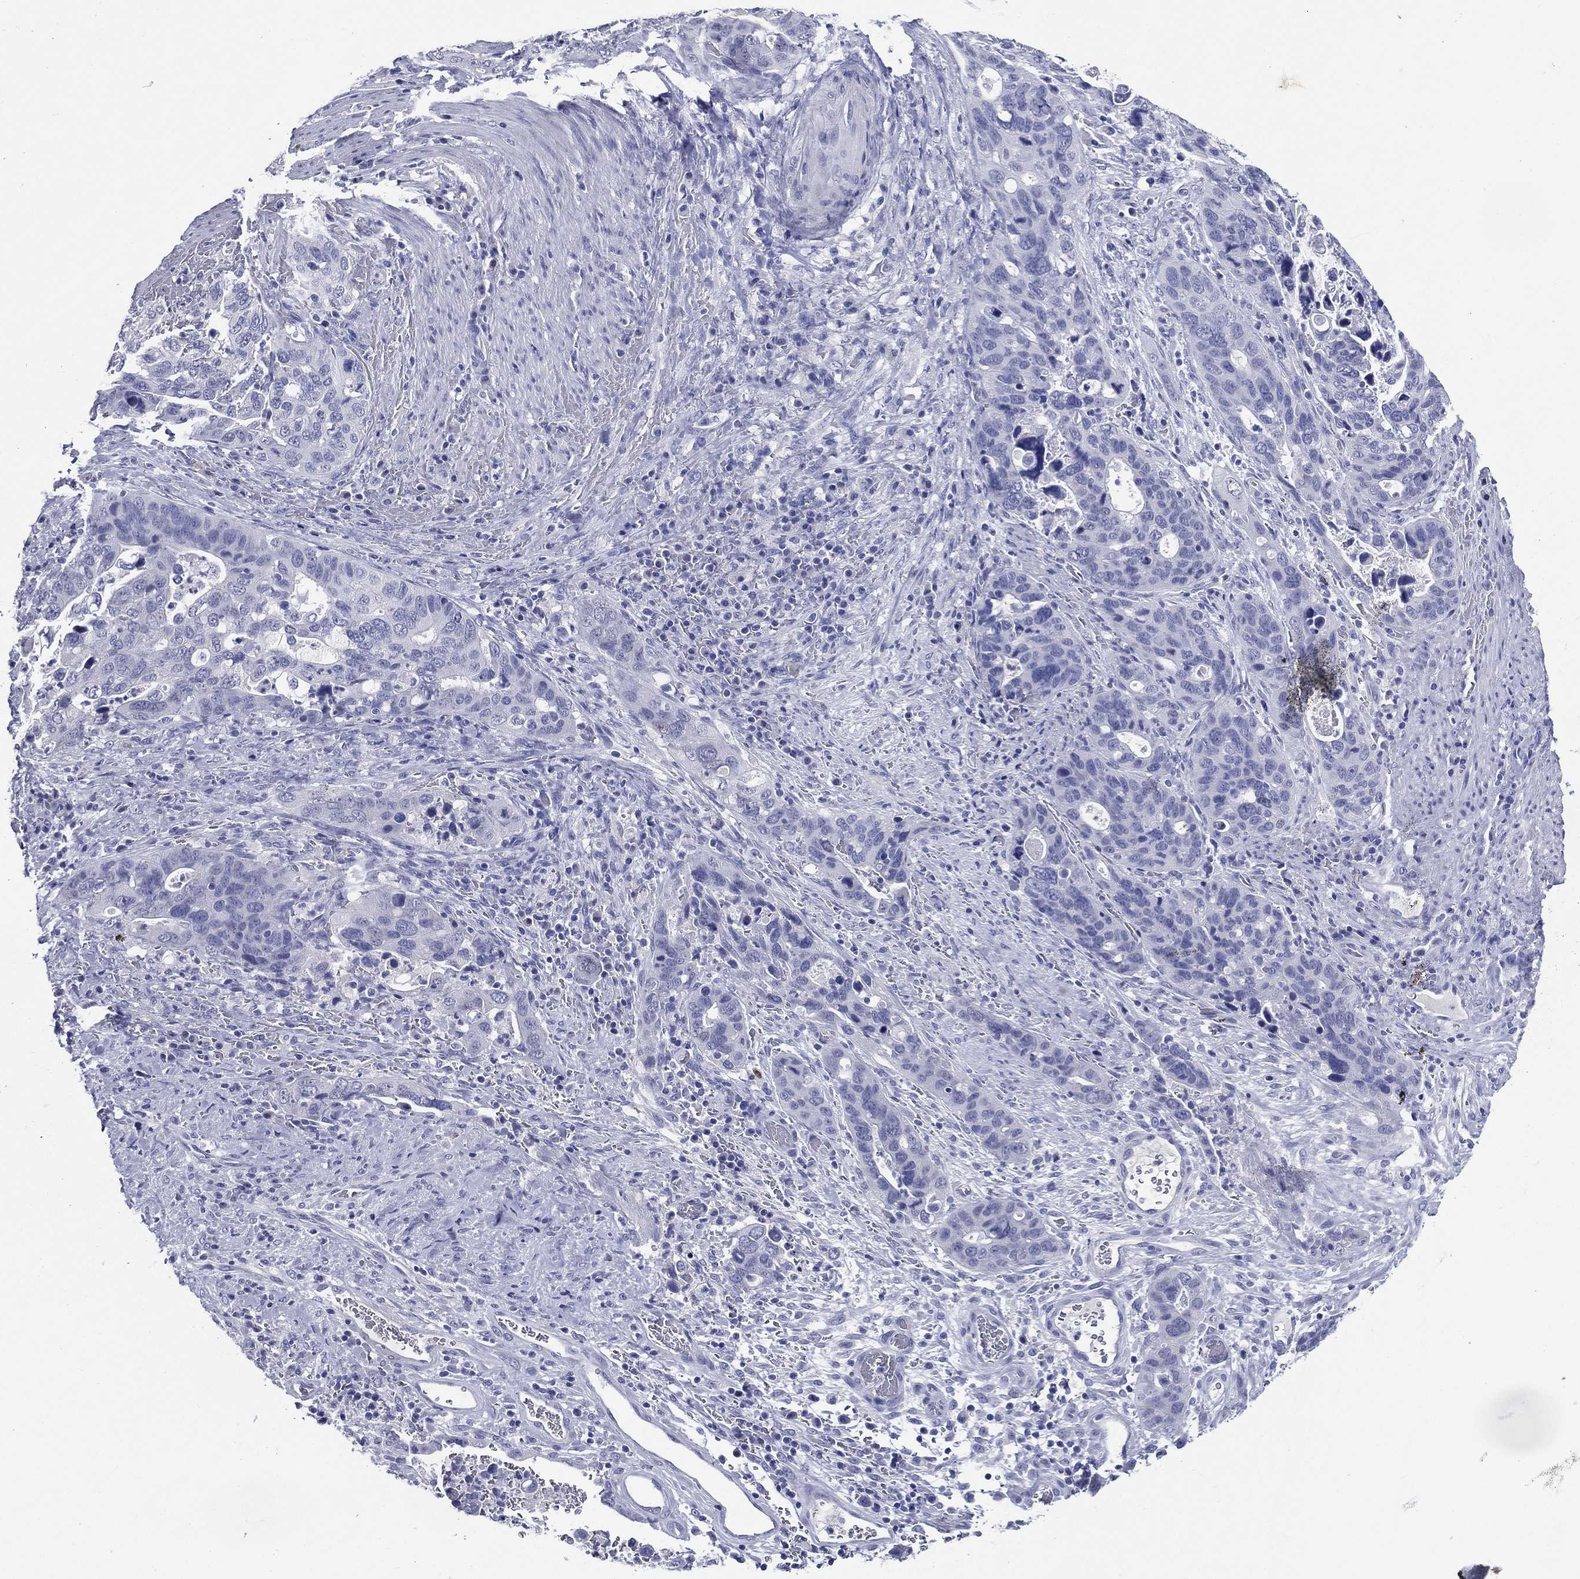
{"staining": {"intensity": "negative", "quantity": "none", "location": "none"}, "tissue": "stomach cancer", "cell_type": "Tumor cells", "image_type": "cancer", "snomed": [{"axis": "morphology", "description": "Adenocarcinoma, NOS"}, {"axis": "topography", "description": "Stomach"}], "caption": "Immunohistochemical staining of stomach adenocarcinoma reveals no significant staining in tumor cells.", "gene": "TFAP2A", "patient": {"sex": "male", "age": 54}}